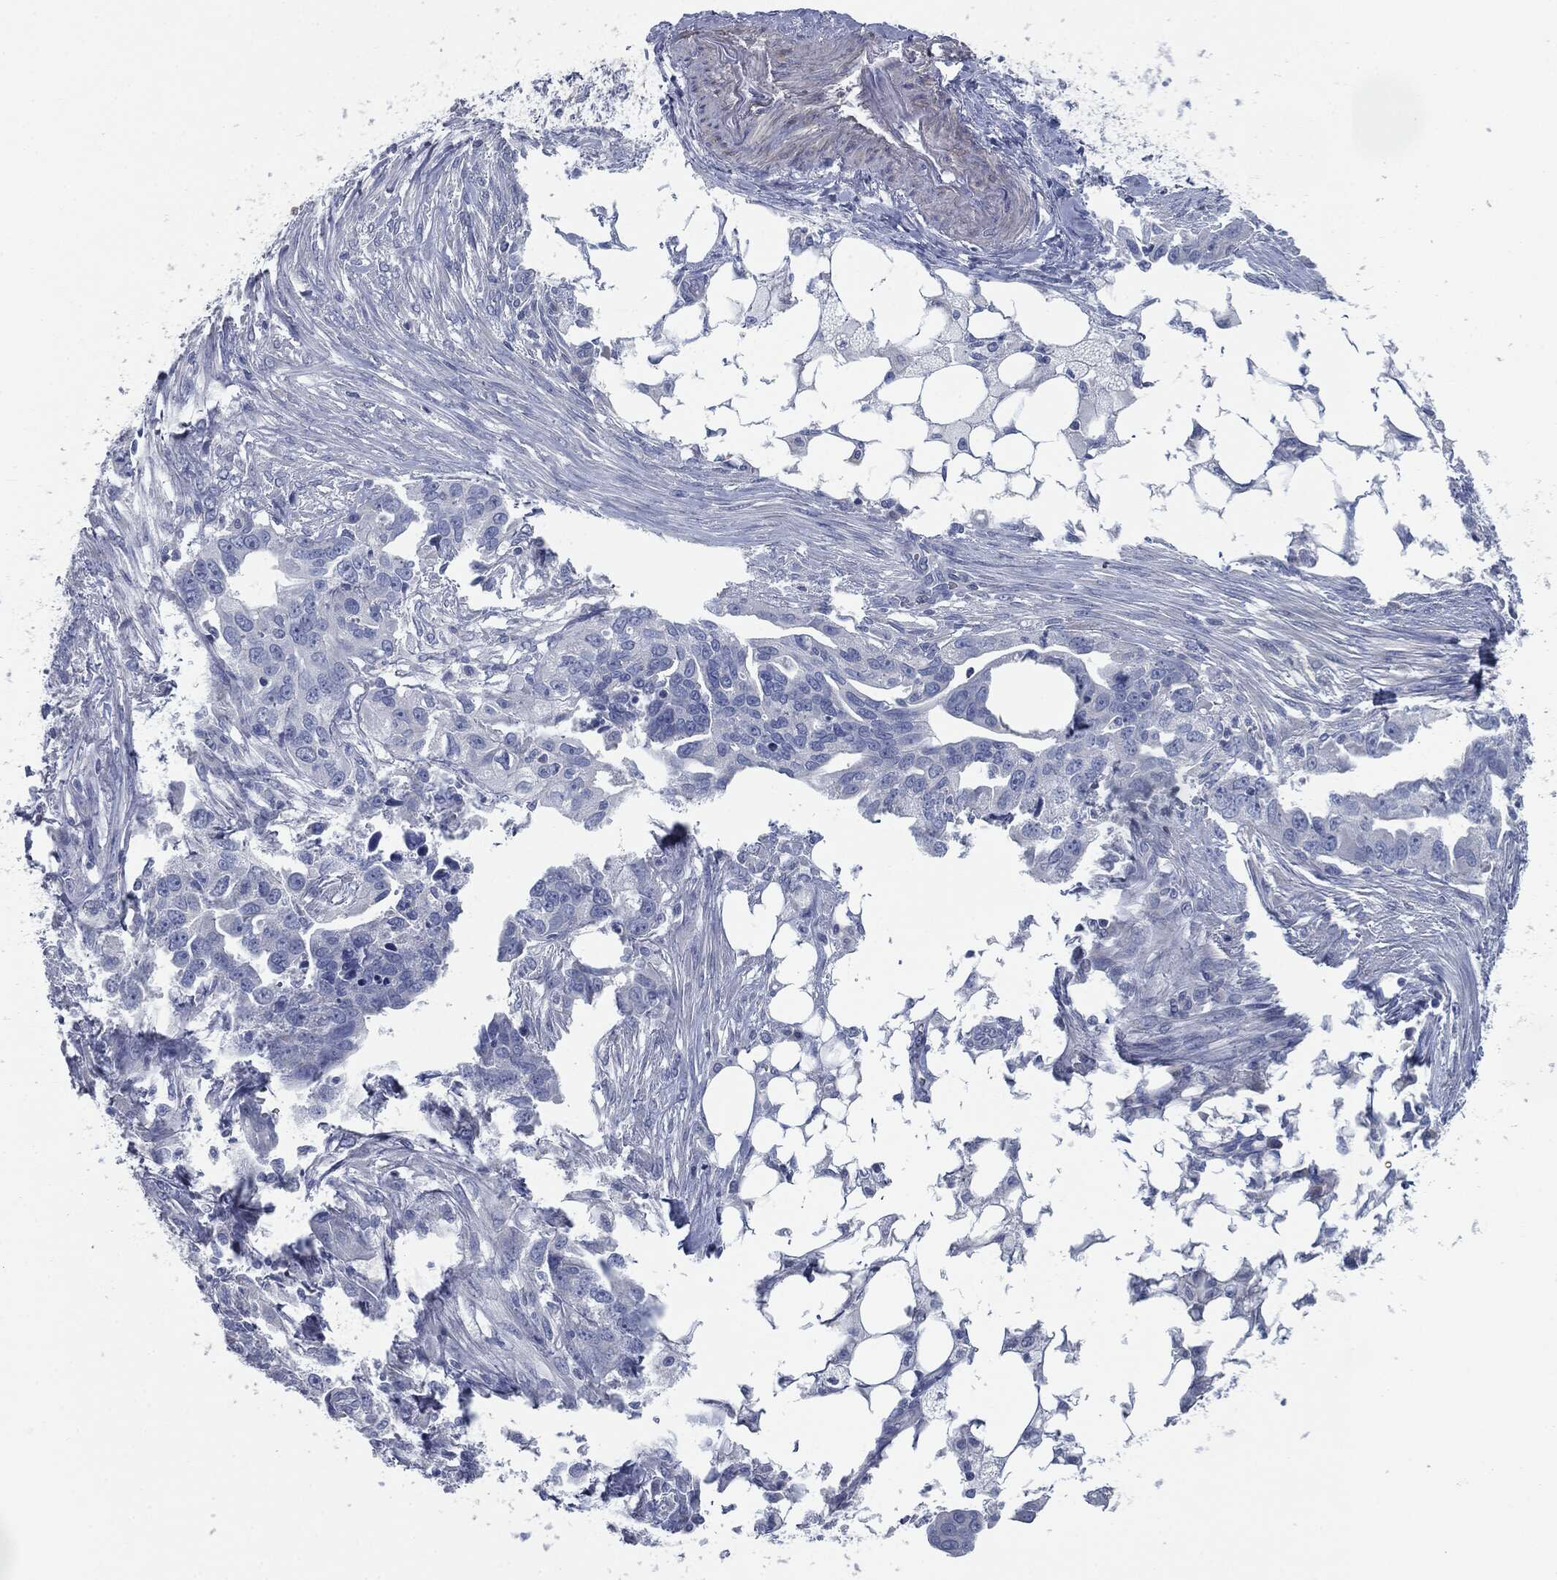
{"staining": {"intensity": "negative", "quantity": "none", "location": "none"}, "tissue": "ovarian cancer", "cell_type": "Tumor cells", "image_type": "cancer", "snomed": [{"axis": "morphology", "description": "Carcinoma, endometroid"}, {"axis": "morphology", "description": "Cystadenocarcinoma, serous, NOS"}, {"axis": "topography", "description": "Ovary"}], "caption": "This is an immunohistochemistry (IHC) photomicrograph of ovarian cancer (serous cystadenocarcinoma). There is no staining in tumor cells.", "gene": "CAV3", "patient": {"sex": "female", "age": 45}}